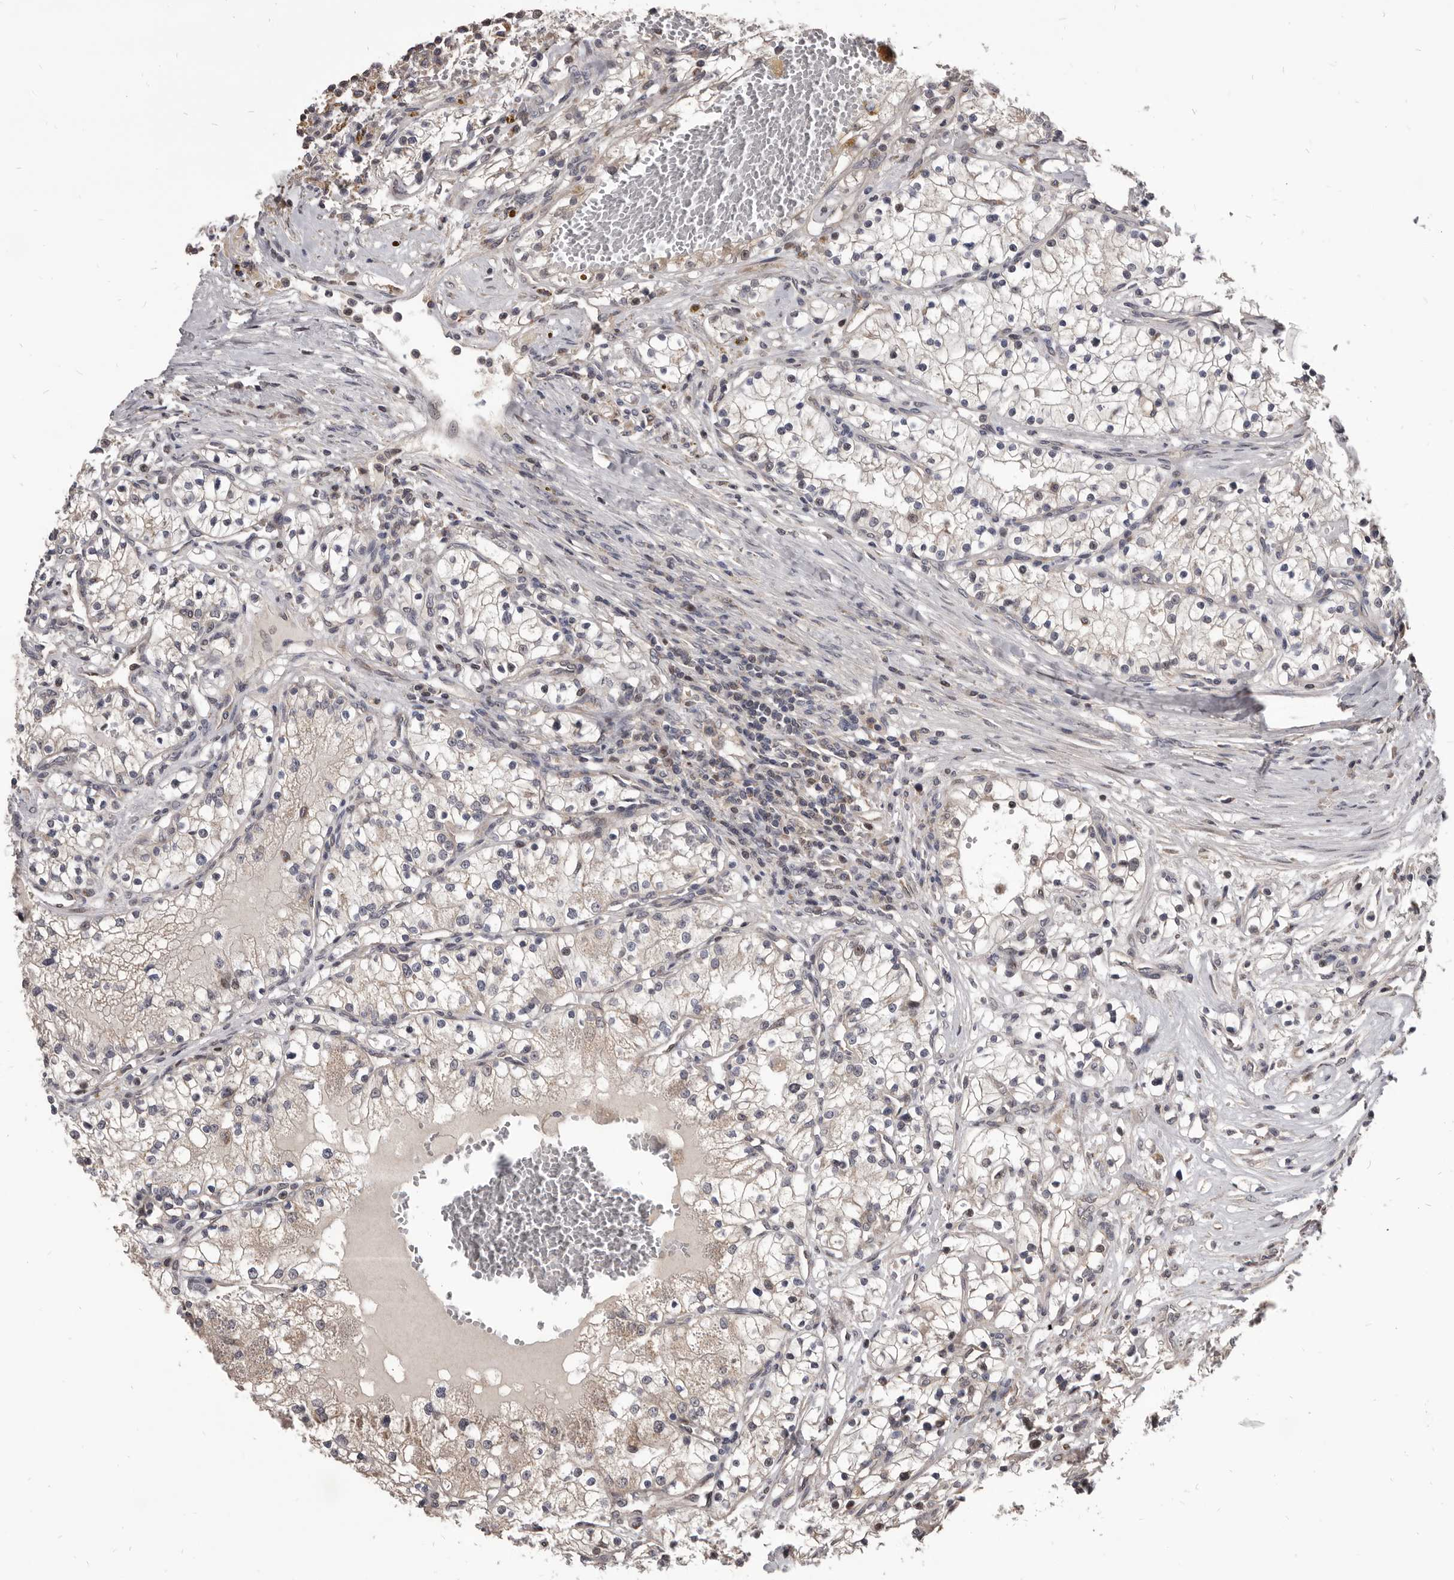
{"staining": {"intensity": "negative", "quantity": "none", "location": "none"}, "tissue": "renal cancer", "cell_type": "Tumor cells", "image_type": "cancer", "snomed": [{"axis": "morphology", "description": "Normal tissue, NOS"}, {"axis": "morphology", "description": "Adenocarcinoma, NOS"}, {"axis": "topography", "description": "Kidney"}], "caption": "Immunohistochemistry (IHC) micrograph of neoplastic tissue: human renal adenocarcinoma stained with DAB shows no significant protein positivity in tumor cells.", "gene": "MAP3K14", "patient": {"sex": "male", "age": 68}}